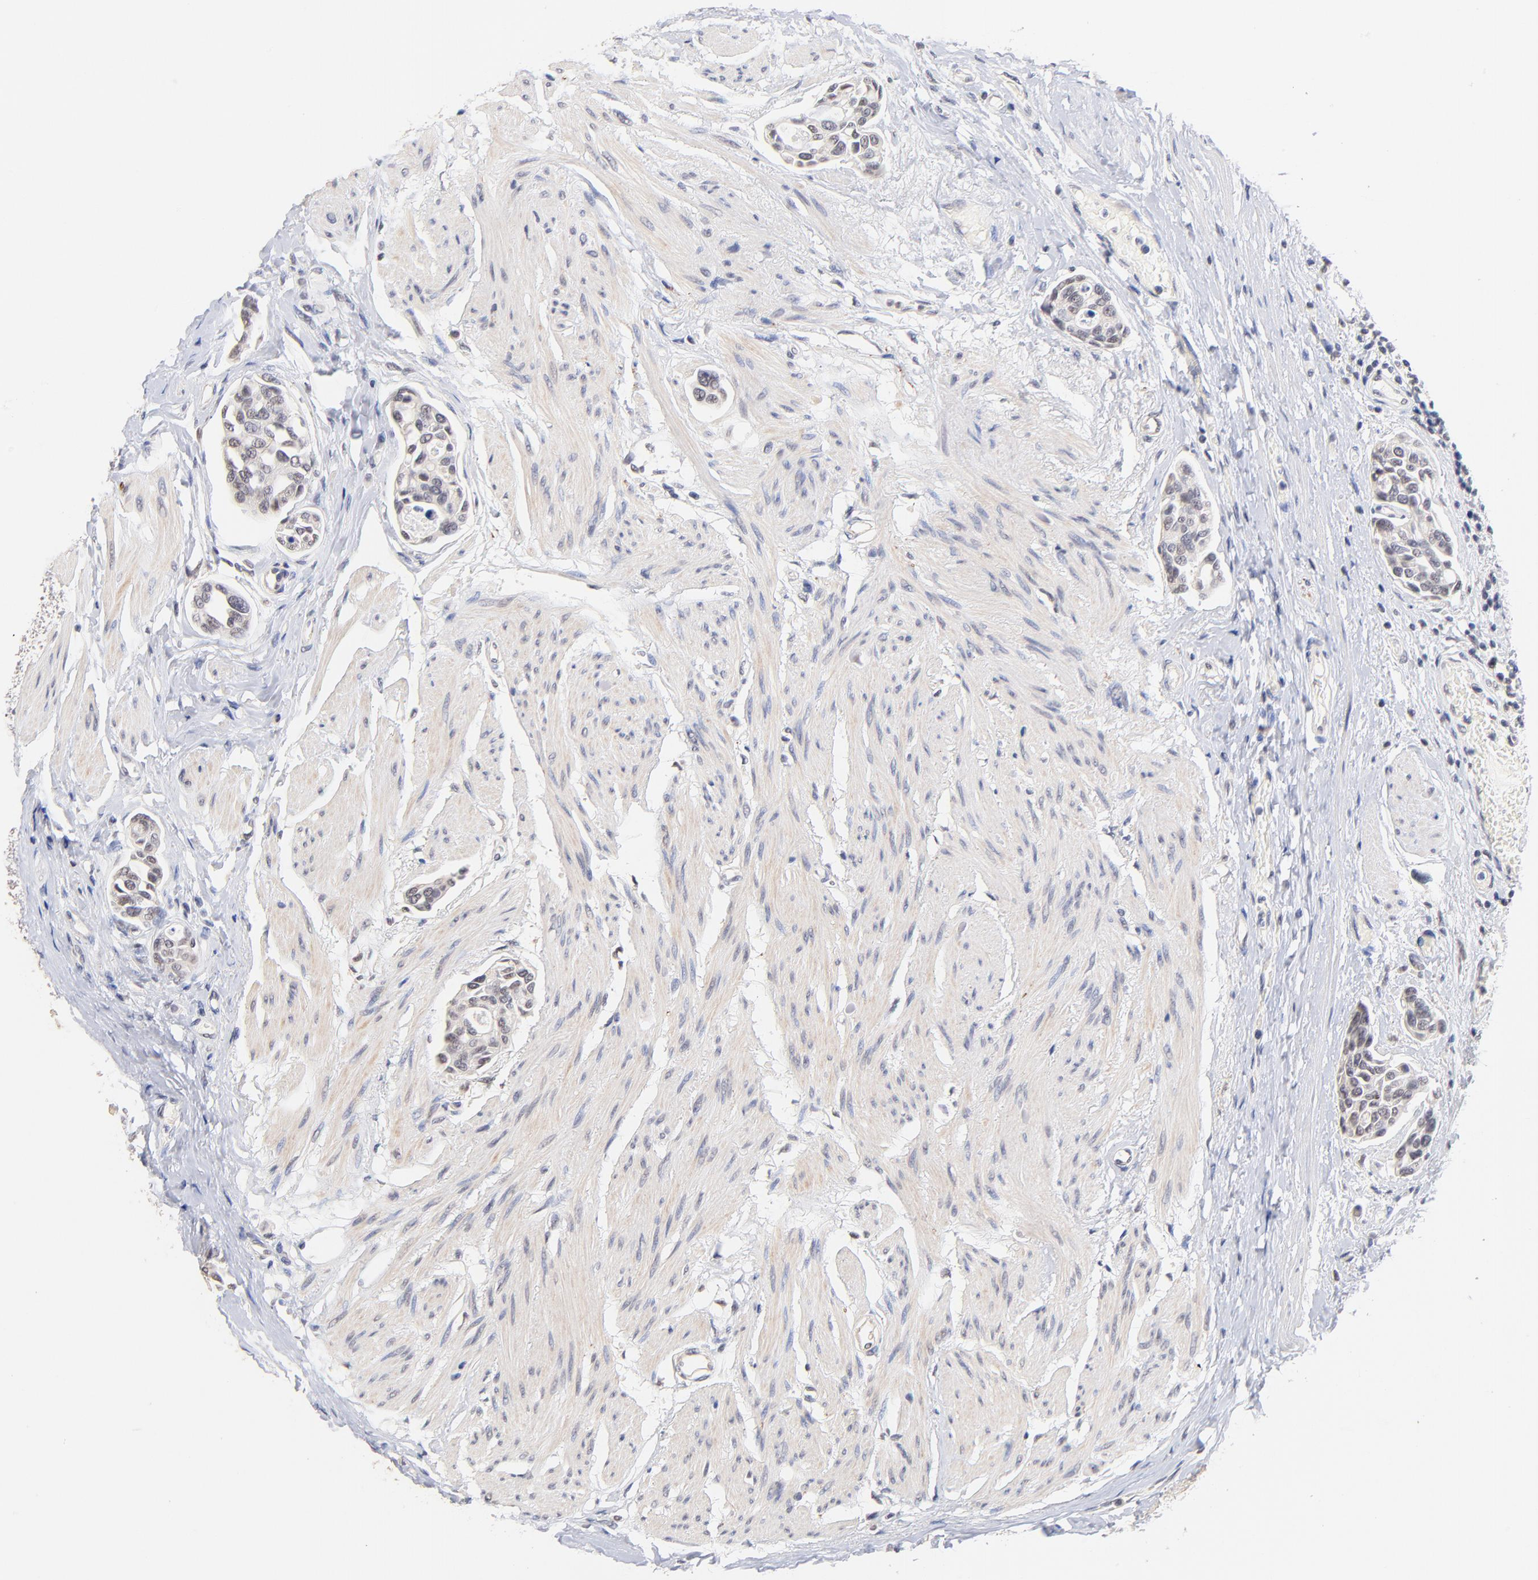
{"staining": {"intensity": "negative", "quantity": "none", "location": "none"}, "tissue": "urothelial cancer", "cell_type": "Tumor cells", "image_type": "cancer", "snomed": [{"axis": "morphology", "description": "Urothelial carcinoma, High grade"}, {"axis": "topography", "description": "Urinary bladder"}], "caption": "Immunohistochemistry of human high-grade urothelial carcinoma displays no positivity in tumor cells.", "gene": "RIBC2", "patient": {"sex": "male", "age": 78}}